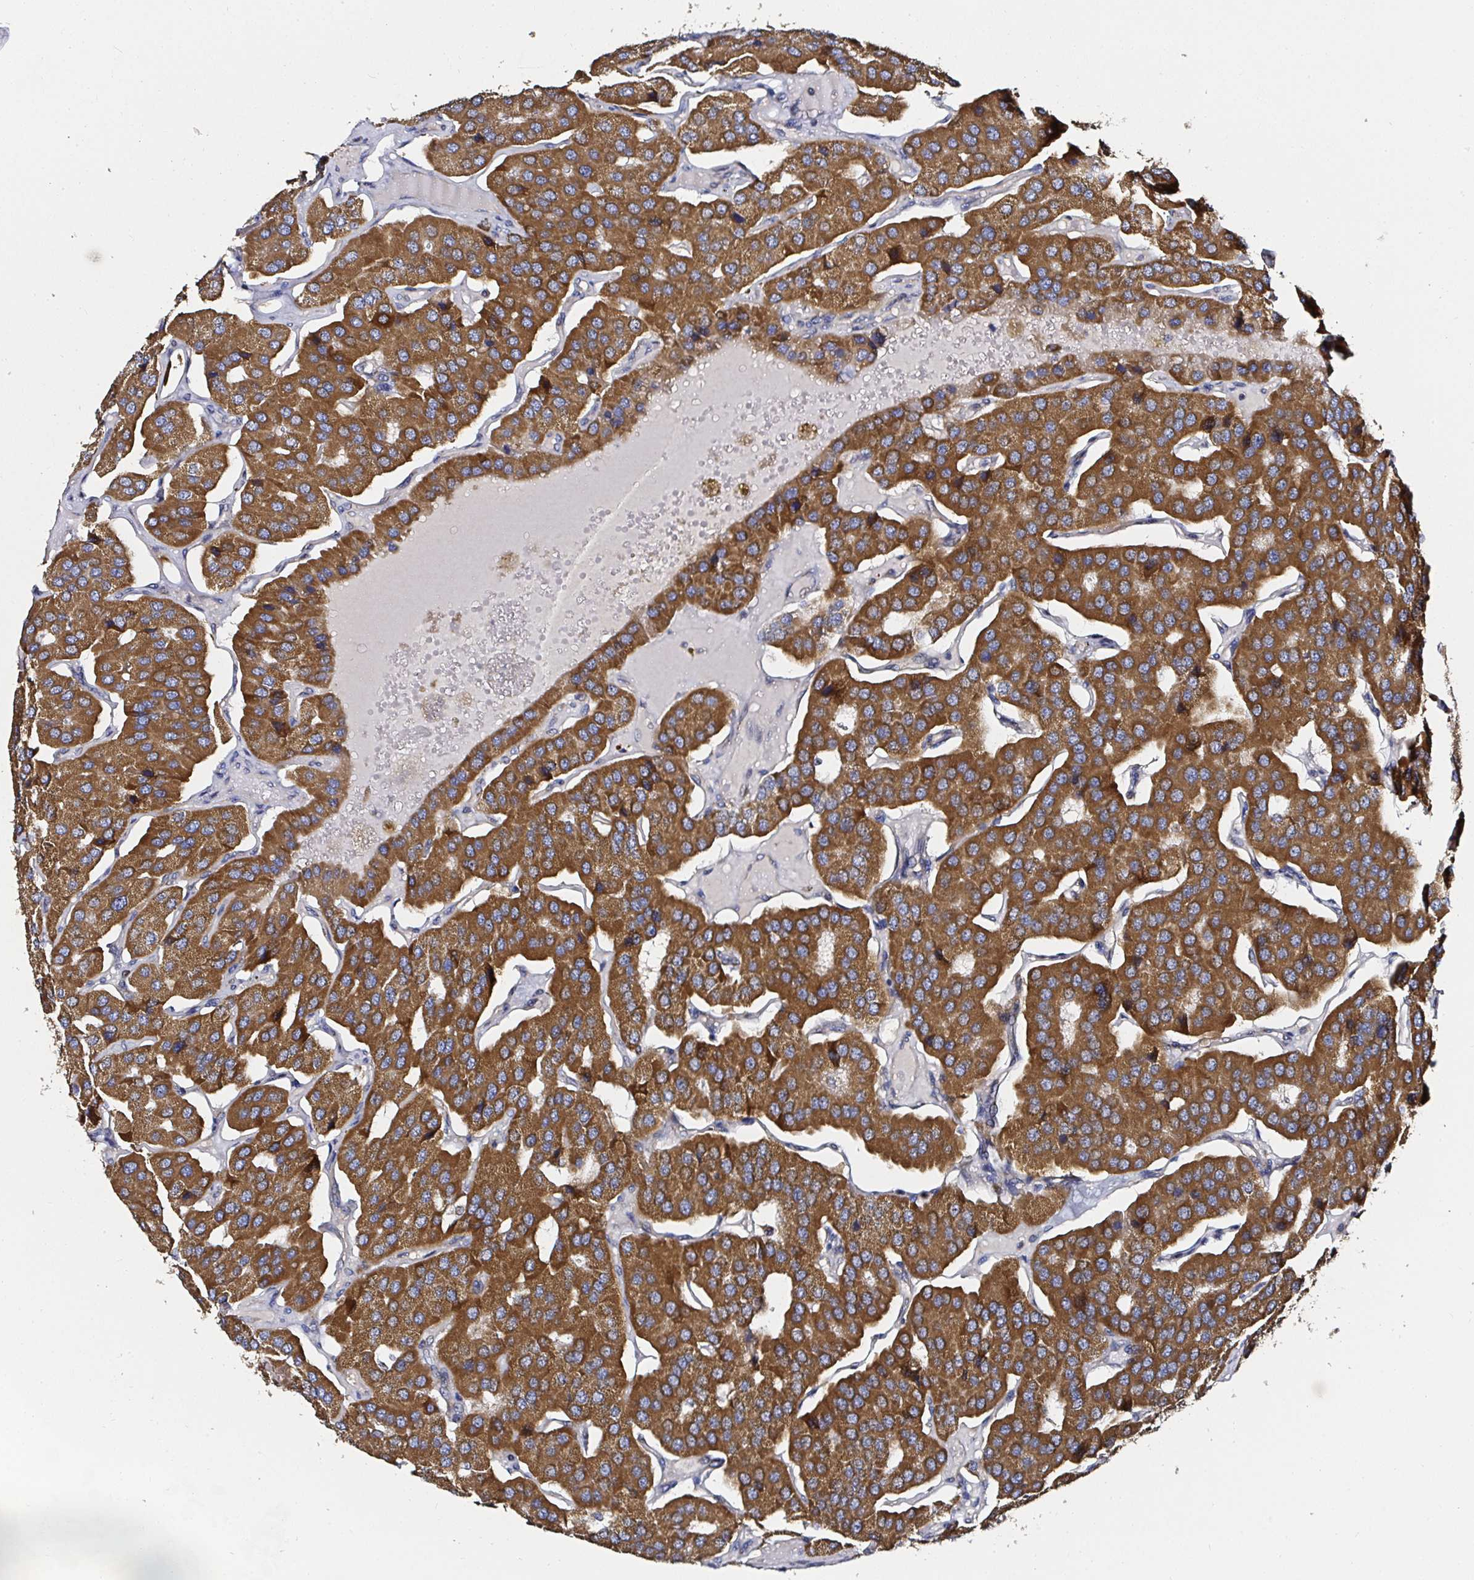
{"staining": {"intensity": "strong", "quantity": ">75%", "location": "cytoplasmic/membranous"}, "tissue": "parathyroid gland", "cell_type": "Glandular cells", "image_type": "normal", "snomed": [{"axis": "morphology", "description": "Normal tissue, NOS"}, {"axis": "morphology", "description": "Adenoma, NOS"}, {"axis": "topography", "description": "Parathyroid gland"}], "caption": "A photomicrograph showing strong cytoplasmic/membranous expression in approximately >75% of glandular cells in unremarkable parathyroid gland, as visualized by brown immunohistochemical staining.", "gene": "ATAD3A", "patient": {"sex": "female", "age": 86}}